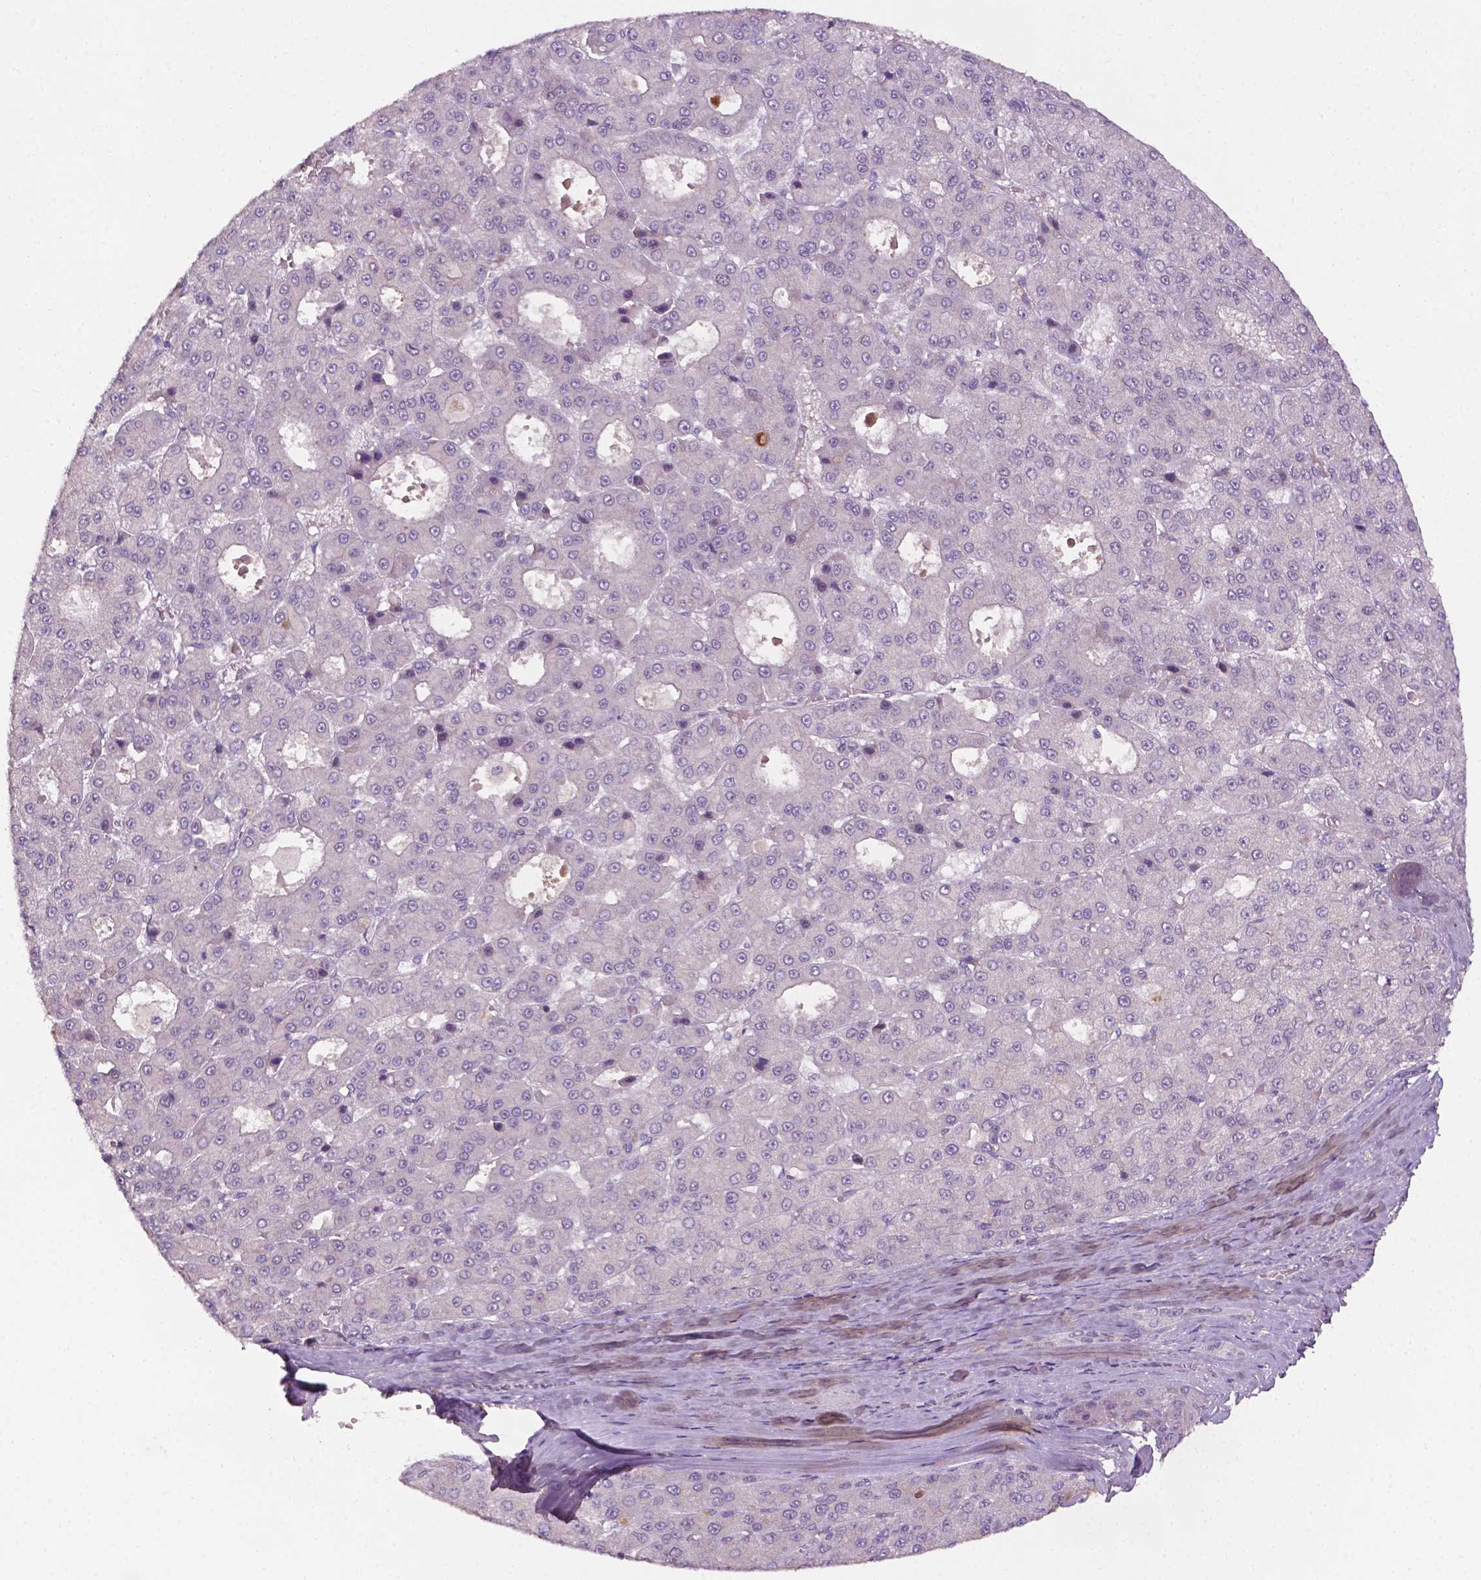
{"staining": {"intensity": "negative", "quantity": "none", "location": "none"}, "tissue": "liver cancer", "cell_type": "Tumor cells", "image_type": "cancer", "snomed": [{"axis": "morphology", "description": "Carcinoma, Hepatocellular, NOS"}, {"axis": "topography", "description": "Liver"}], "caption": "A histopathology image of human liver hepatocellular carcinoma is negative for staining in tumor cells.", "gene": "FBLN1", "patient": {"sex": "male", "age": 70}}